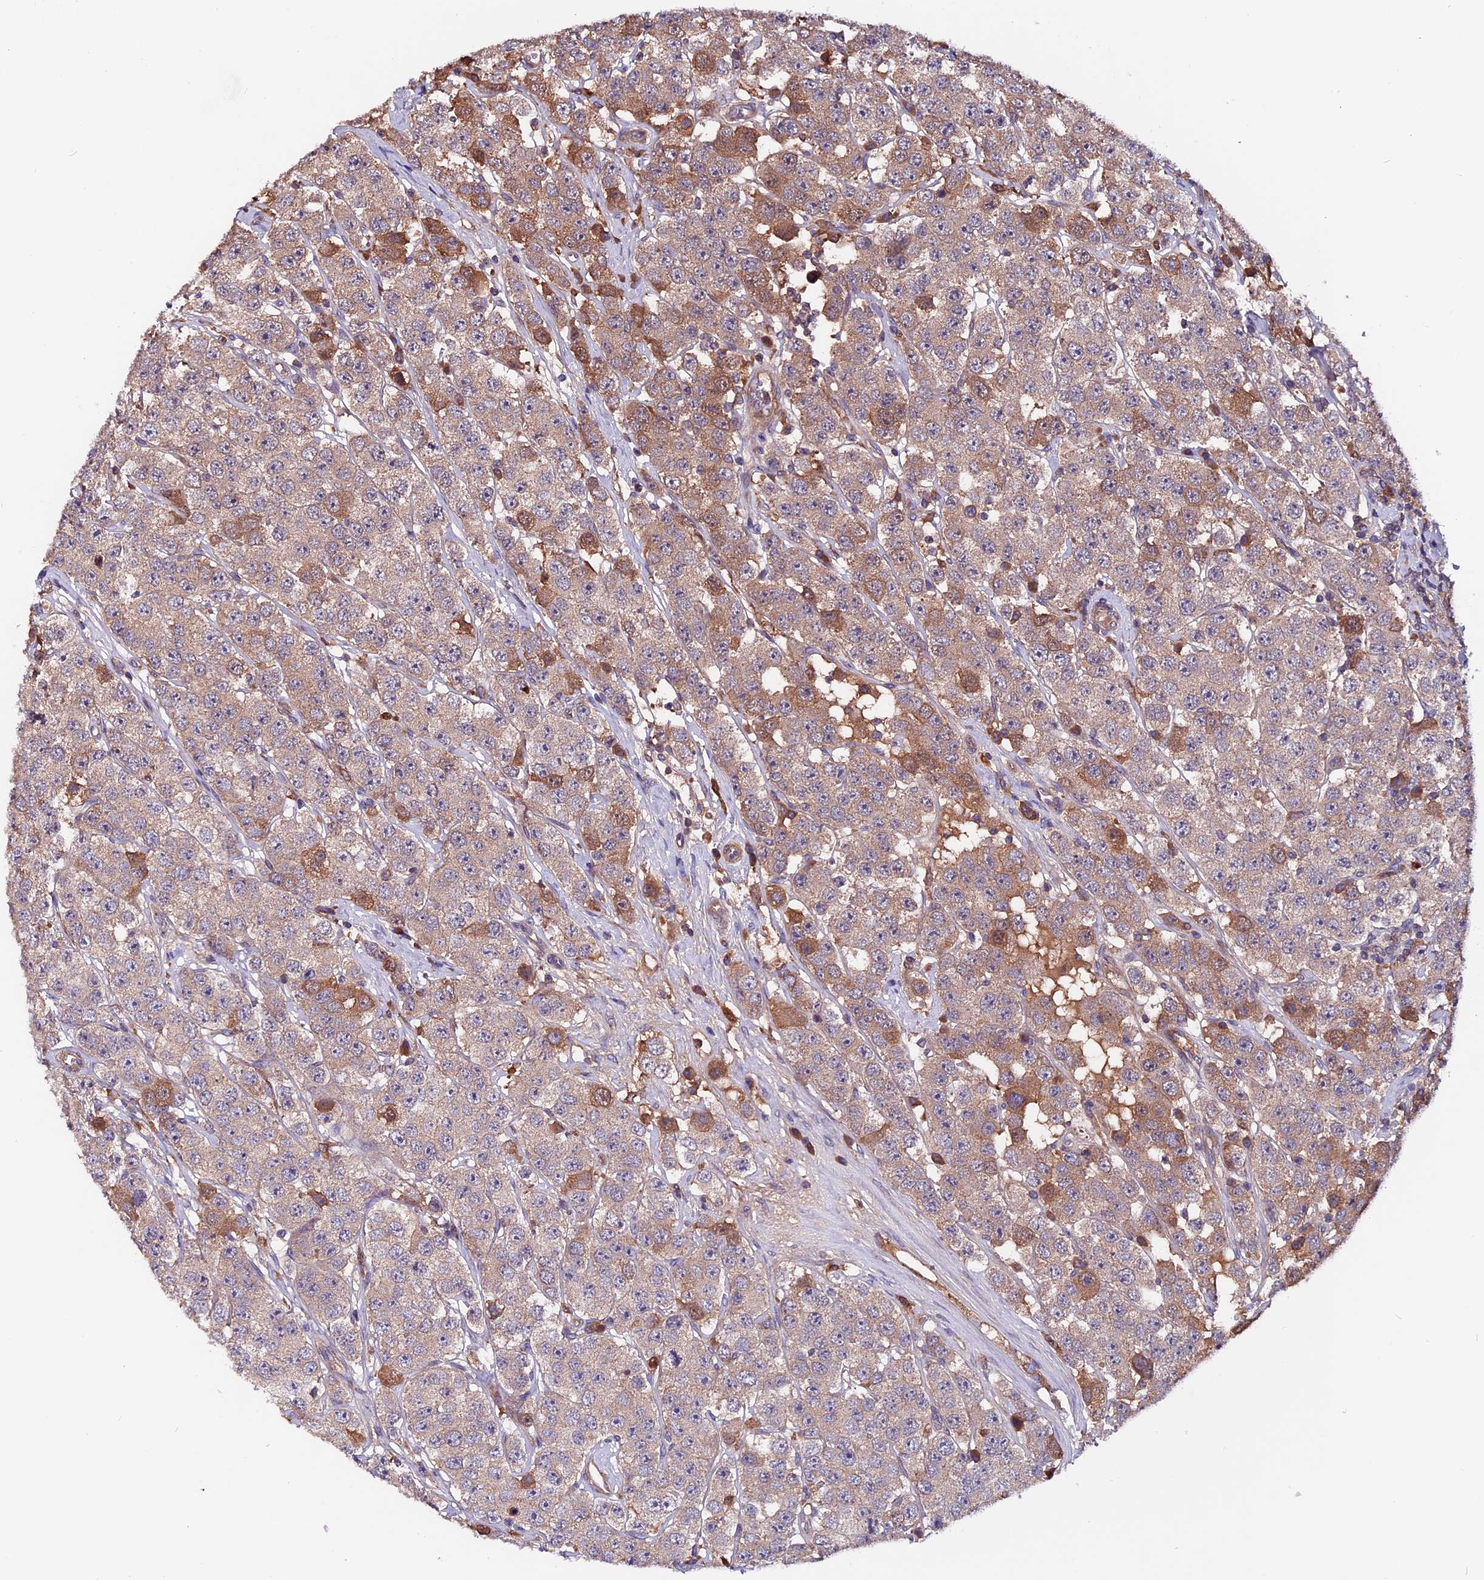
{"staining": {"intensity": "moderate", "quantity": "<25%", "location": "cytoplasmic/membranous"}, "tissue": "testis cancer", "cell_type": "Tumor cells", "image_type": "cancer", "snomed": [{"axis": "morphology", "description": "Seminoma, NOS"}, {"axis": "topography", "description": "Testis"}], "caption": "Immunohistochemical staining of human testis seminoma demonstrates moderate cytoplasmic/membranous protein positivity in approximately <25% of tumor cells.", "gene": "ZNF598", "patient": {"sex": "male", "age": 28}}